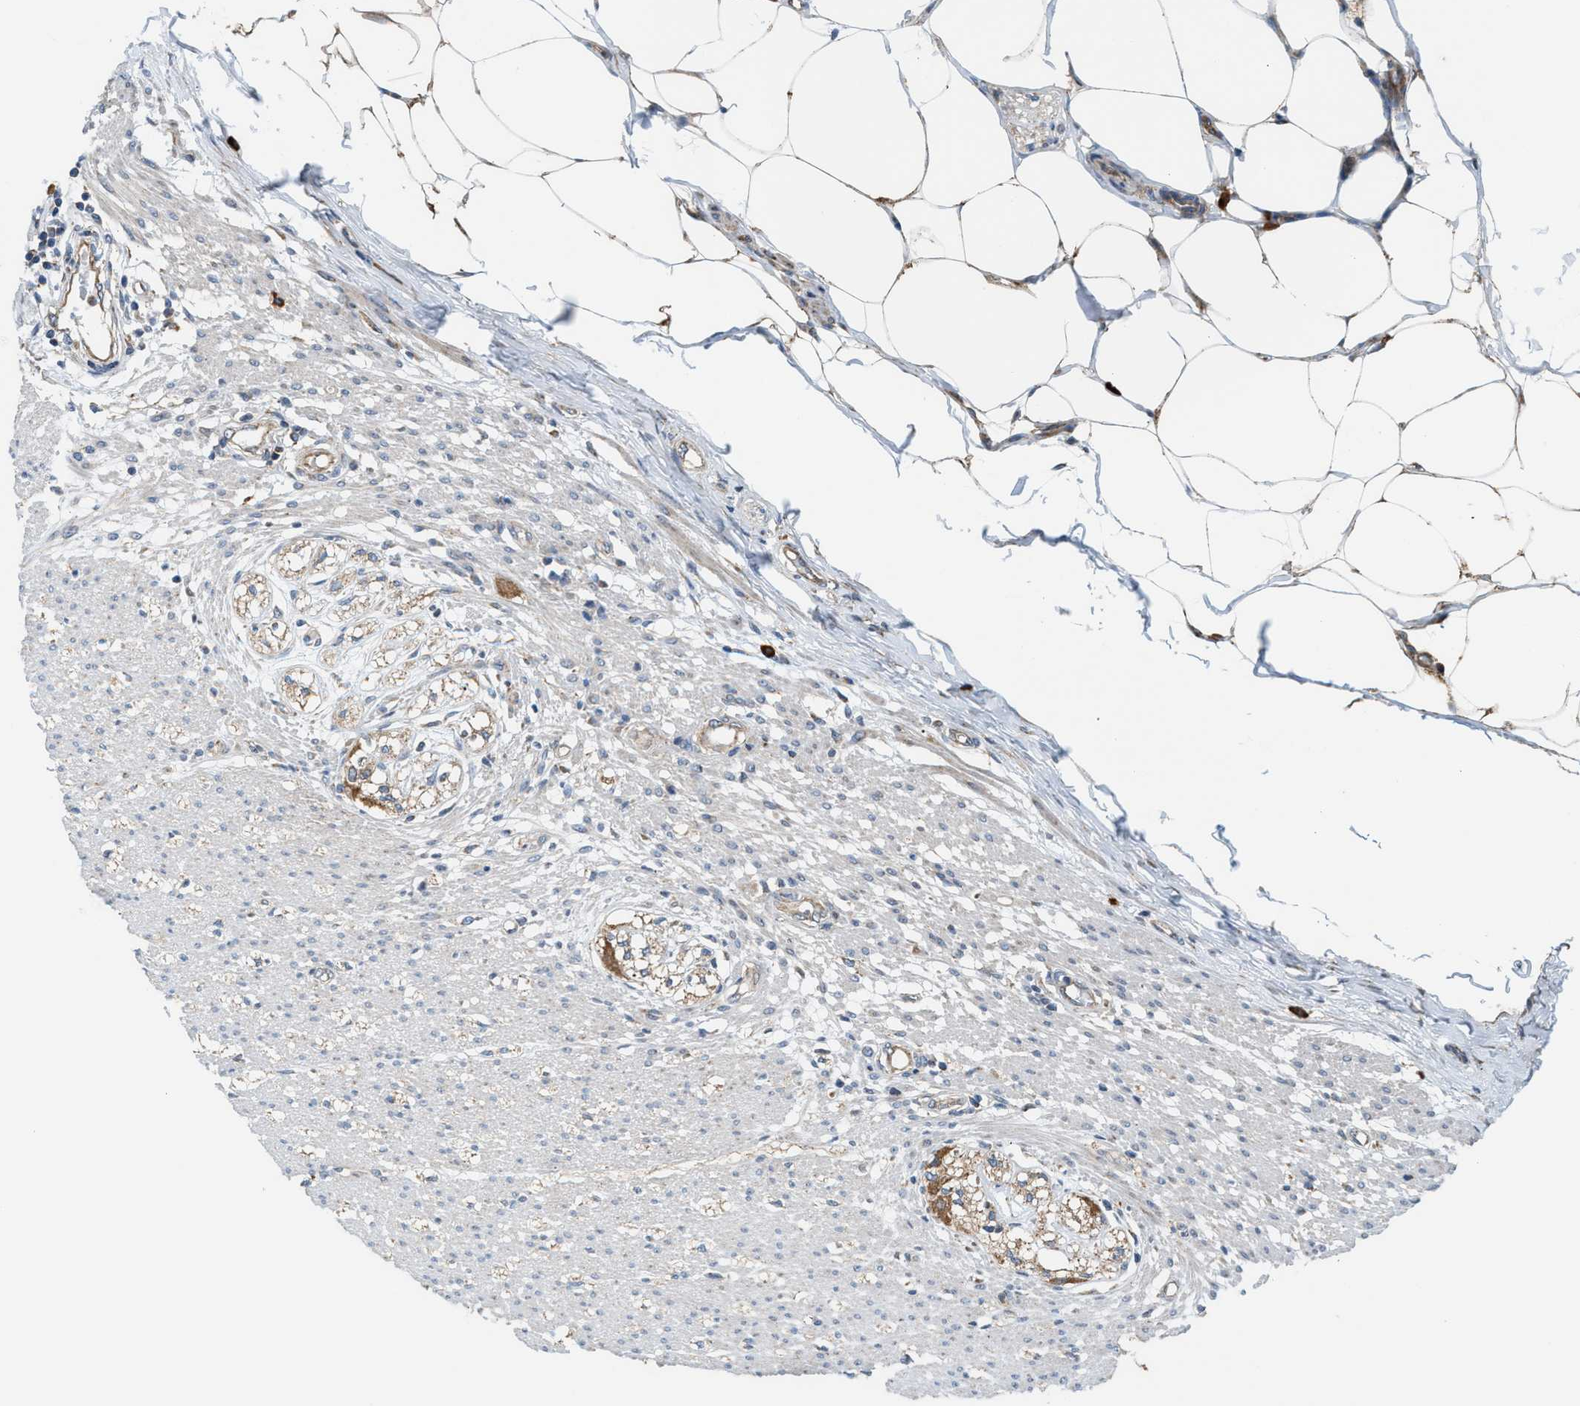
{"staining": {"intensity": "weak", "quantity": ">75%", "location": "cytoplasmic/membranous"}, "tissue": "smooth muscle", "cell_type": "Smooth muscle cells", "image_type": "normal", "snomed": [{"axis": "morphology", "description": "Normal tissue, NOS"}, {"axis": "morphology", "description": "Adenocarcinoma, NOS"}, {"axis": "topography", "description": "Colon"}, {"axis": "topography", "description": "Peripheral nerve tissue"}], "caption": "Immunohistochemistry of normal smooth muscle demonstrates low levels of weak cytoplasmic/membranous positivity in about >75% of smooth muscle cells.", "gene": "PDCL", "patient": {"sex": "male", "age": 14}}